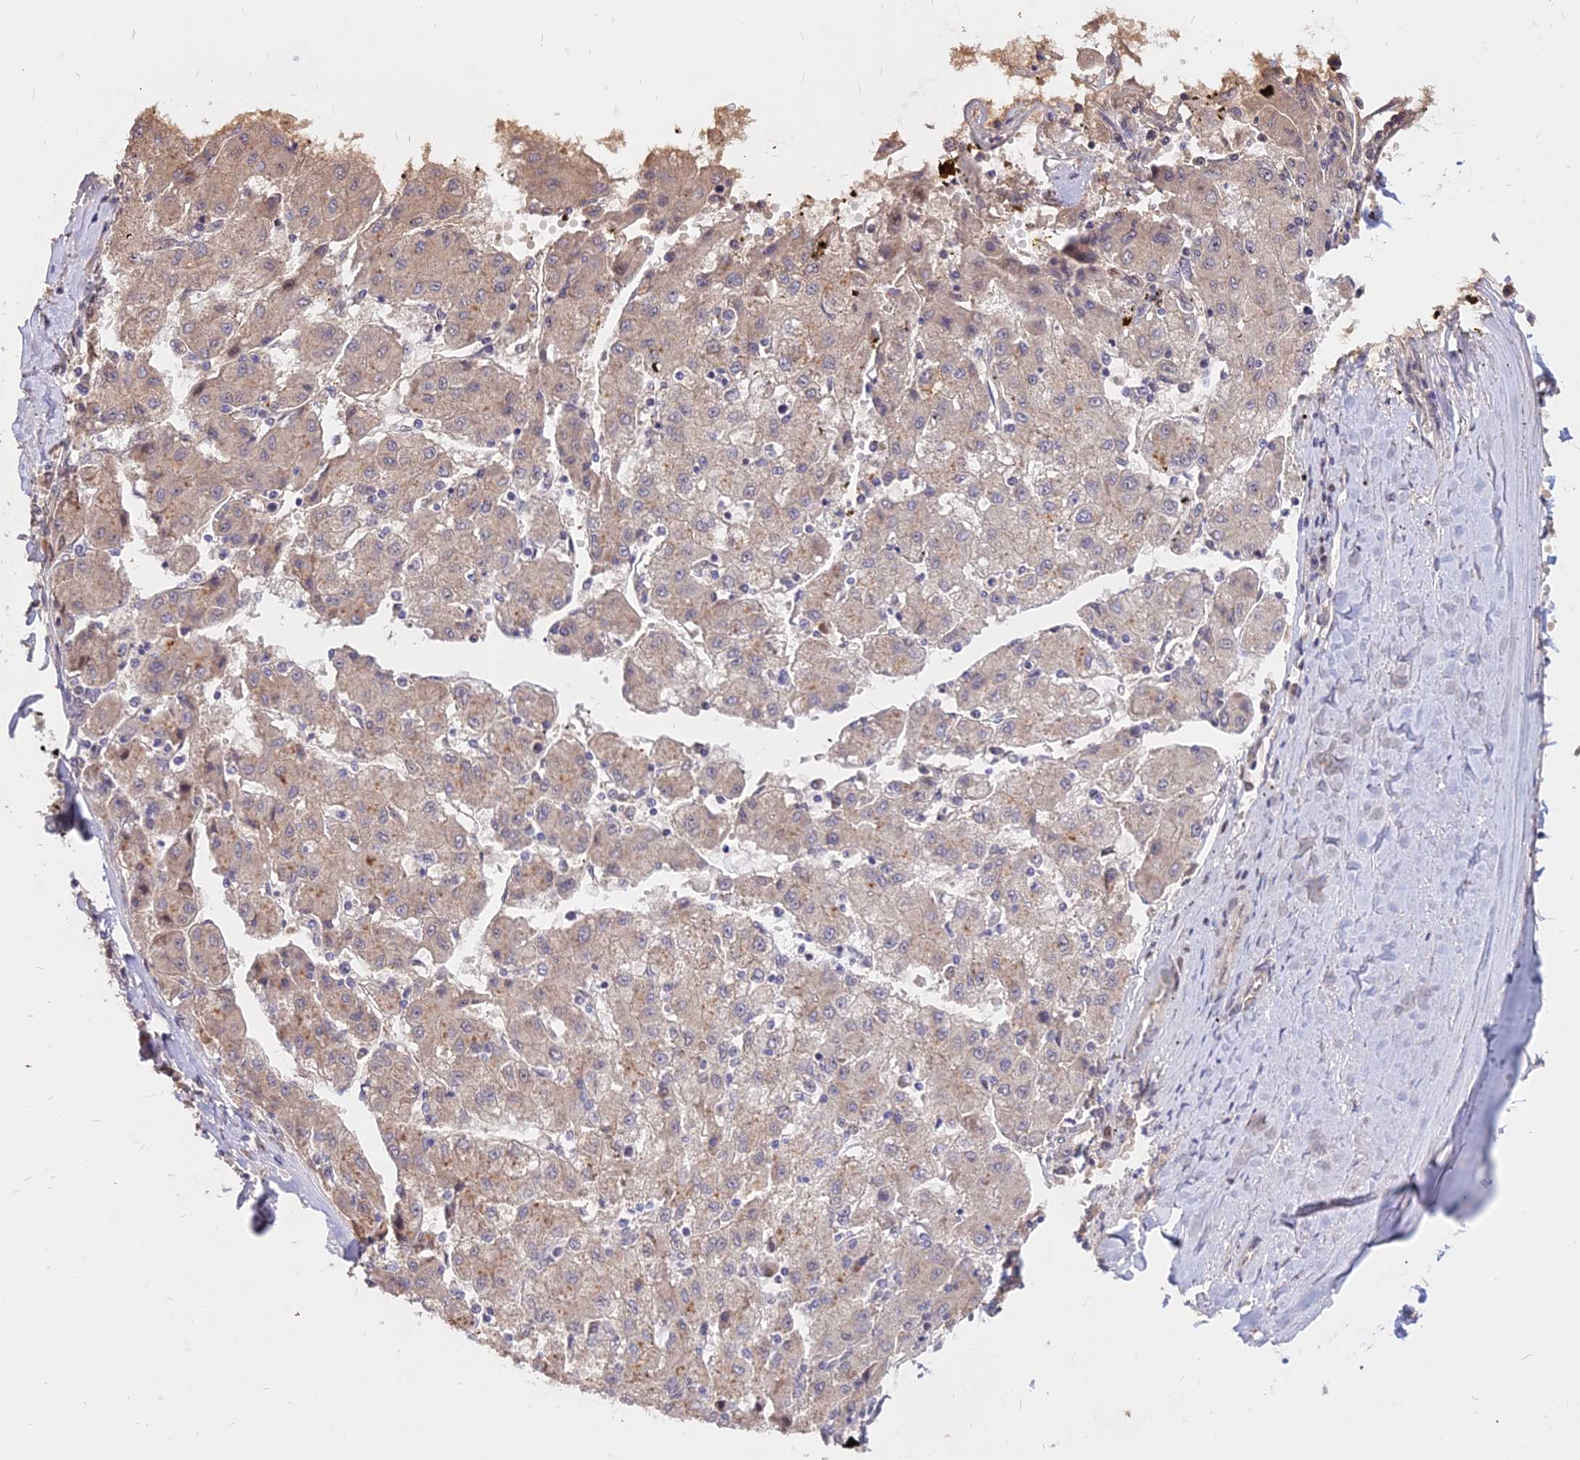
{"staining": {"intensity": "weak", "quantity": "25%-75%", "location": "cytoplasmic/membranous"}, "tissue": "liver cancer", "cell_type": "Tumor cells", "image_type": "cancer", "snomed": [{"axis": "morphology", "description": "Carcinoma, Hepatocellular, NOS"}, {"axis": "topography", "description": "Liver"}], "caption": "Tumor cells demonstrate low levels of weak cytoplasmic/membranous positivity in about 25%-75% of cells in human liver cancer (hepatocellular carcinoma).", "gene": "C11orf68", "patient": {"sex": "male", "age": 72}}